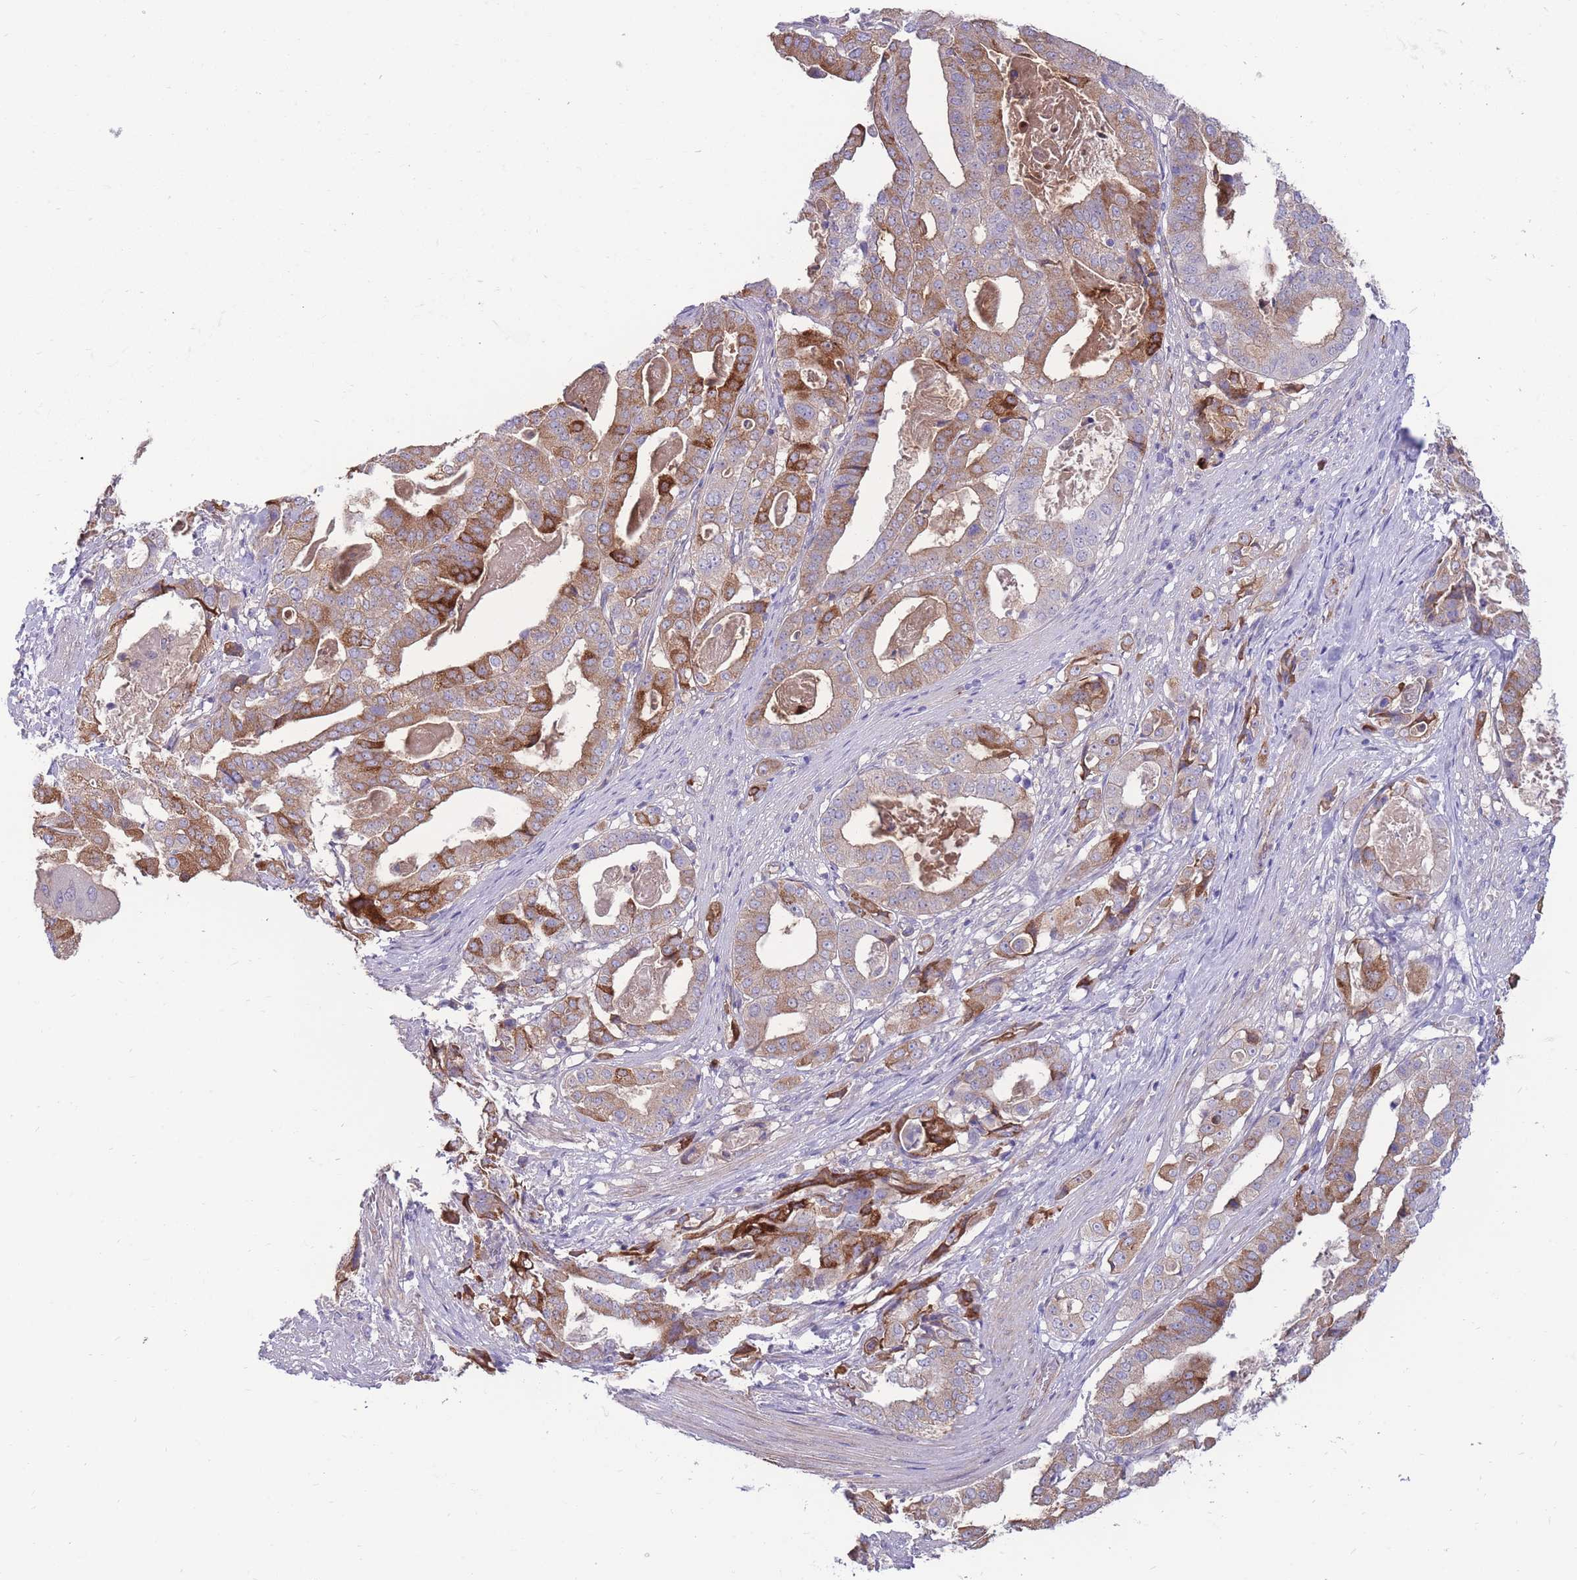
{"staining": {"intensity": "strong", "quantity": "25%-75%", "location": "cytoplasmic/membranous"}, "tissue": "stomach cancer", "cell_type": "Tumor cells", "image_type": "cancer", "snomed": [{"axis": "morphology", "description": "Adenocarcinoma, NOS"}, {"axis": "topography", "description": "Stomach"}], "caption": "Immunohistochemistry (IHC) photomicrograph of neoplastic tissue: human stomach cancer stained using immunohistochemistry (IHC) reveals high levels of strong protein expression localized specifically in the cytoplasmic/membranous of tumor cells, appearing as a cytoplasmic/membranous brown color.", "gene": "RGS11", "patient": {"sex": "male", "age": 48}}